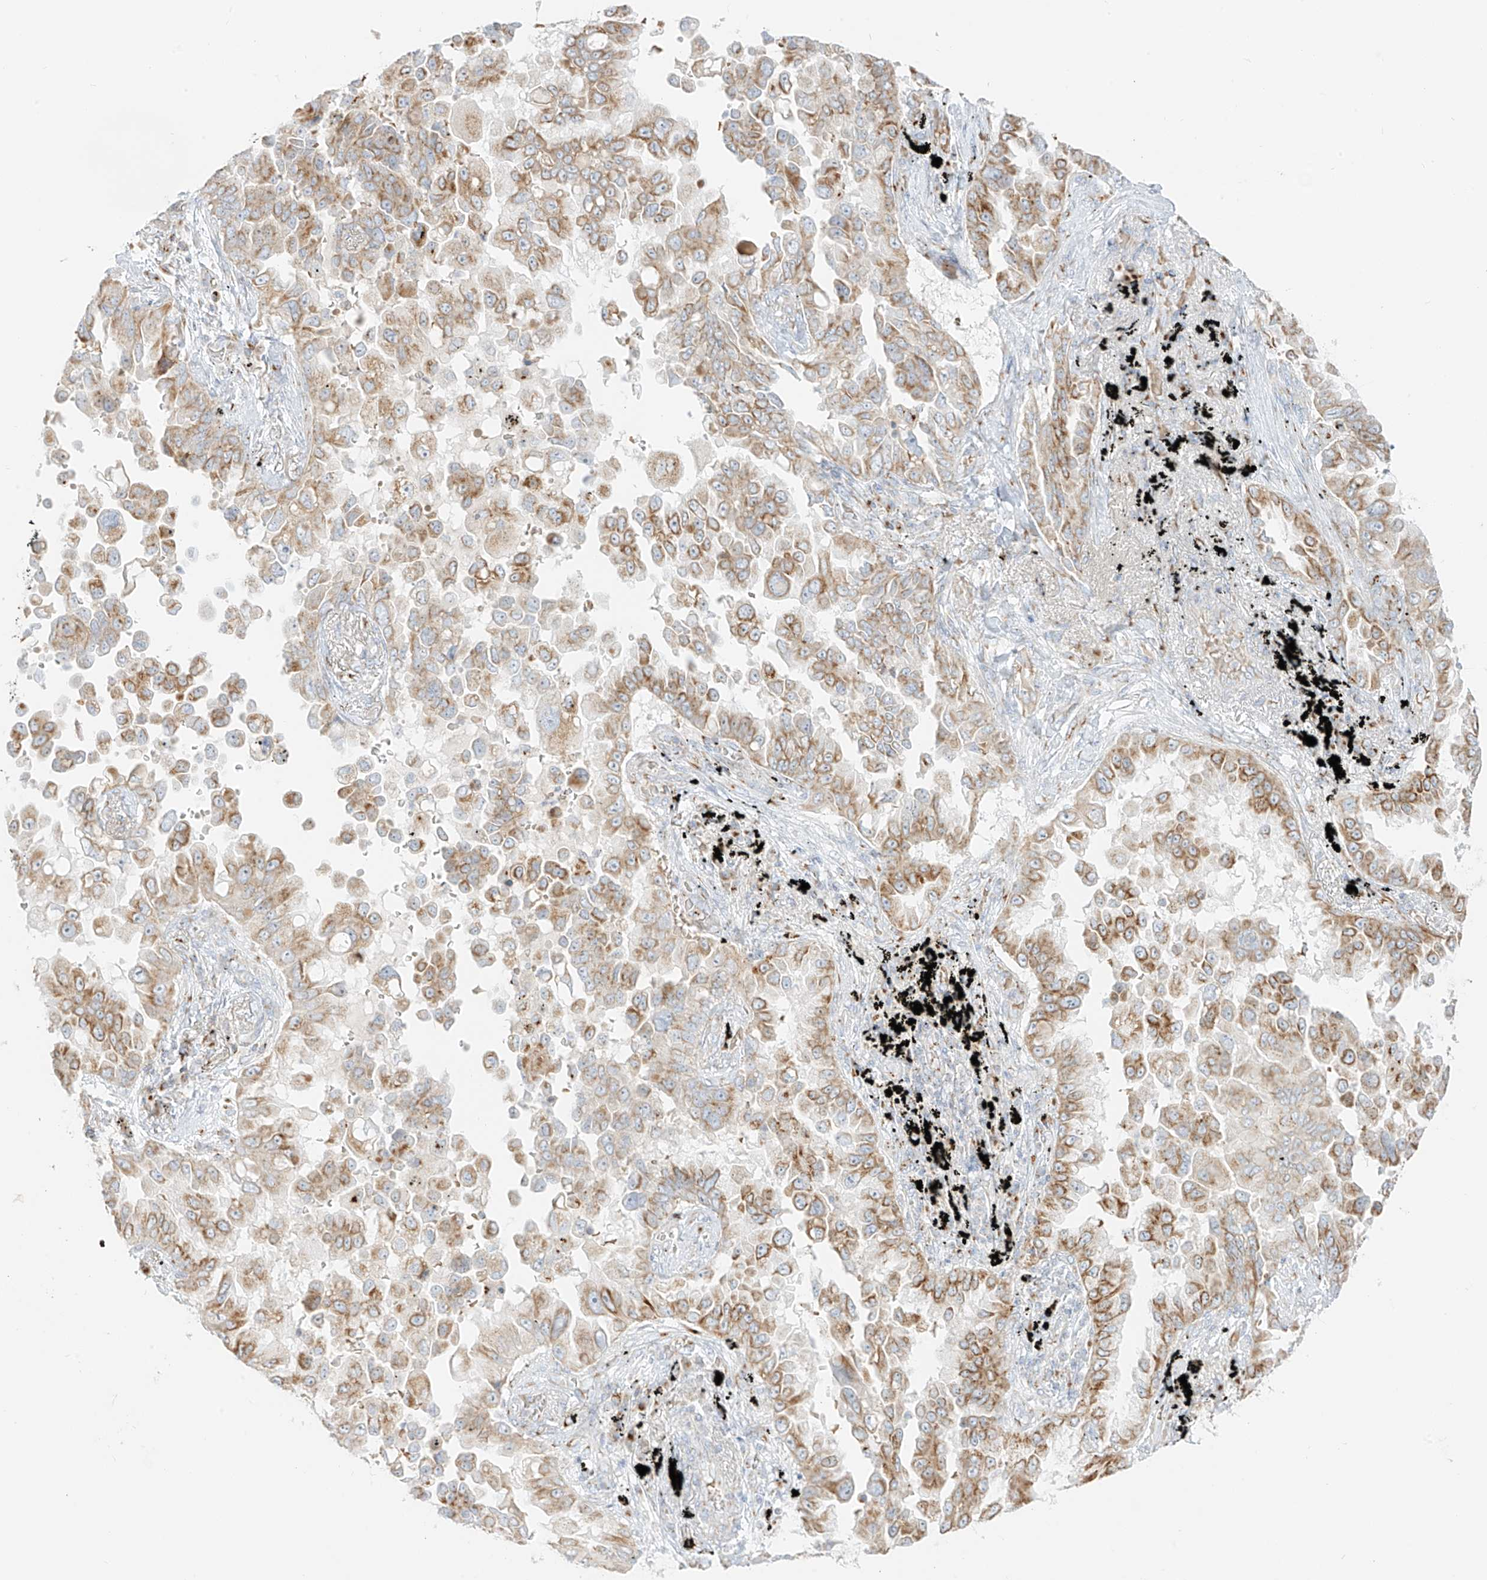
{"staining": {"intensity": "moderate", "quantity": ">75%", "location": "cytoplasmic/membranous"}, "tissue": "lung cancer", "cell_type": "Tumor cells", "image_type": "cancer", "snomed": [{"axis": "morphology", "description": "Adenocarcinoma, NOS"}, {"axis": "topography", "description": "Lung"}], "caption": "An IHC image of tumor tissue is shown. Protein staining in brown labels moderate cytoplasmic/membranous positivity in lung cancer within tumor cells.", "gene": "TMEM87B", "patient": {"sex": "female", "age": 67}}